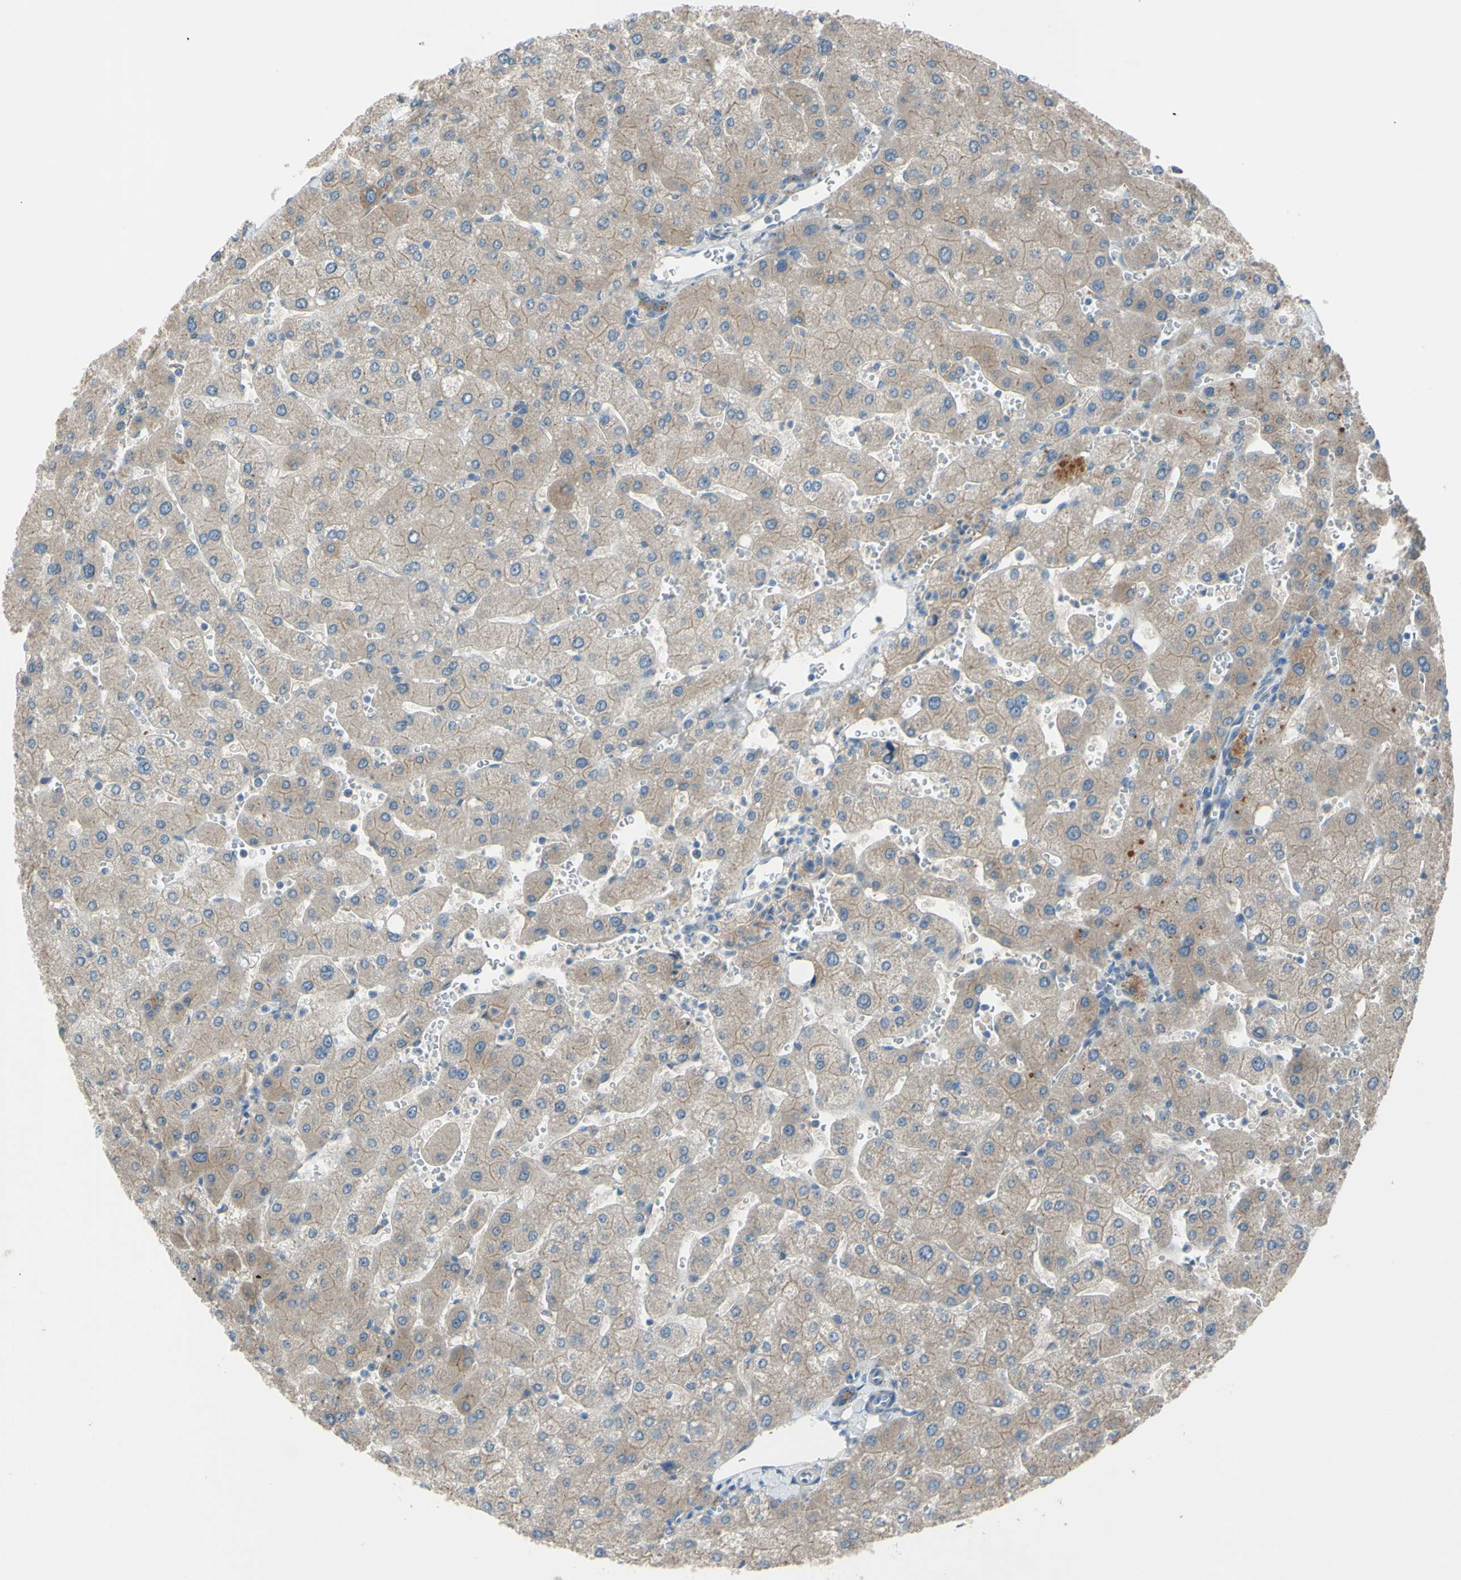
{"staining": {"intensity": "moderate", "quantity": ">75%", "location": "cytoplasmic/membranous"}, "tissue": "liver", "cell_type": "Cholangiocytes", "image_type": "normal", "snomed": [{"axis": "morphology", "description": "Normal tissue, NOS"}, {"axis": "topography", "description": "Liver"}], "caption": "Benign liver exhibits moderate cytoplasmic/membranous positivity in about >75% of cholangiocytes (DAB (3,3'-diaminobenzidine) IHC with brightfield microscopy, high magnification)..", "gene": "ATRN", "patient": {"sex": "male", "age": 55}}